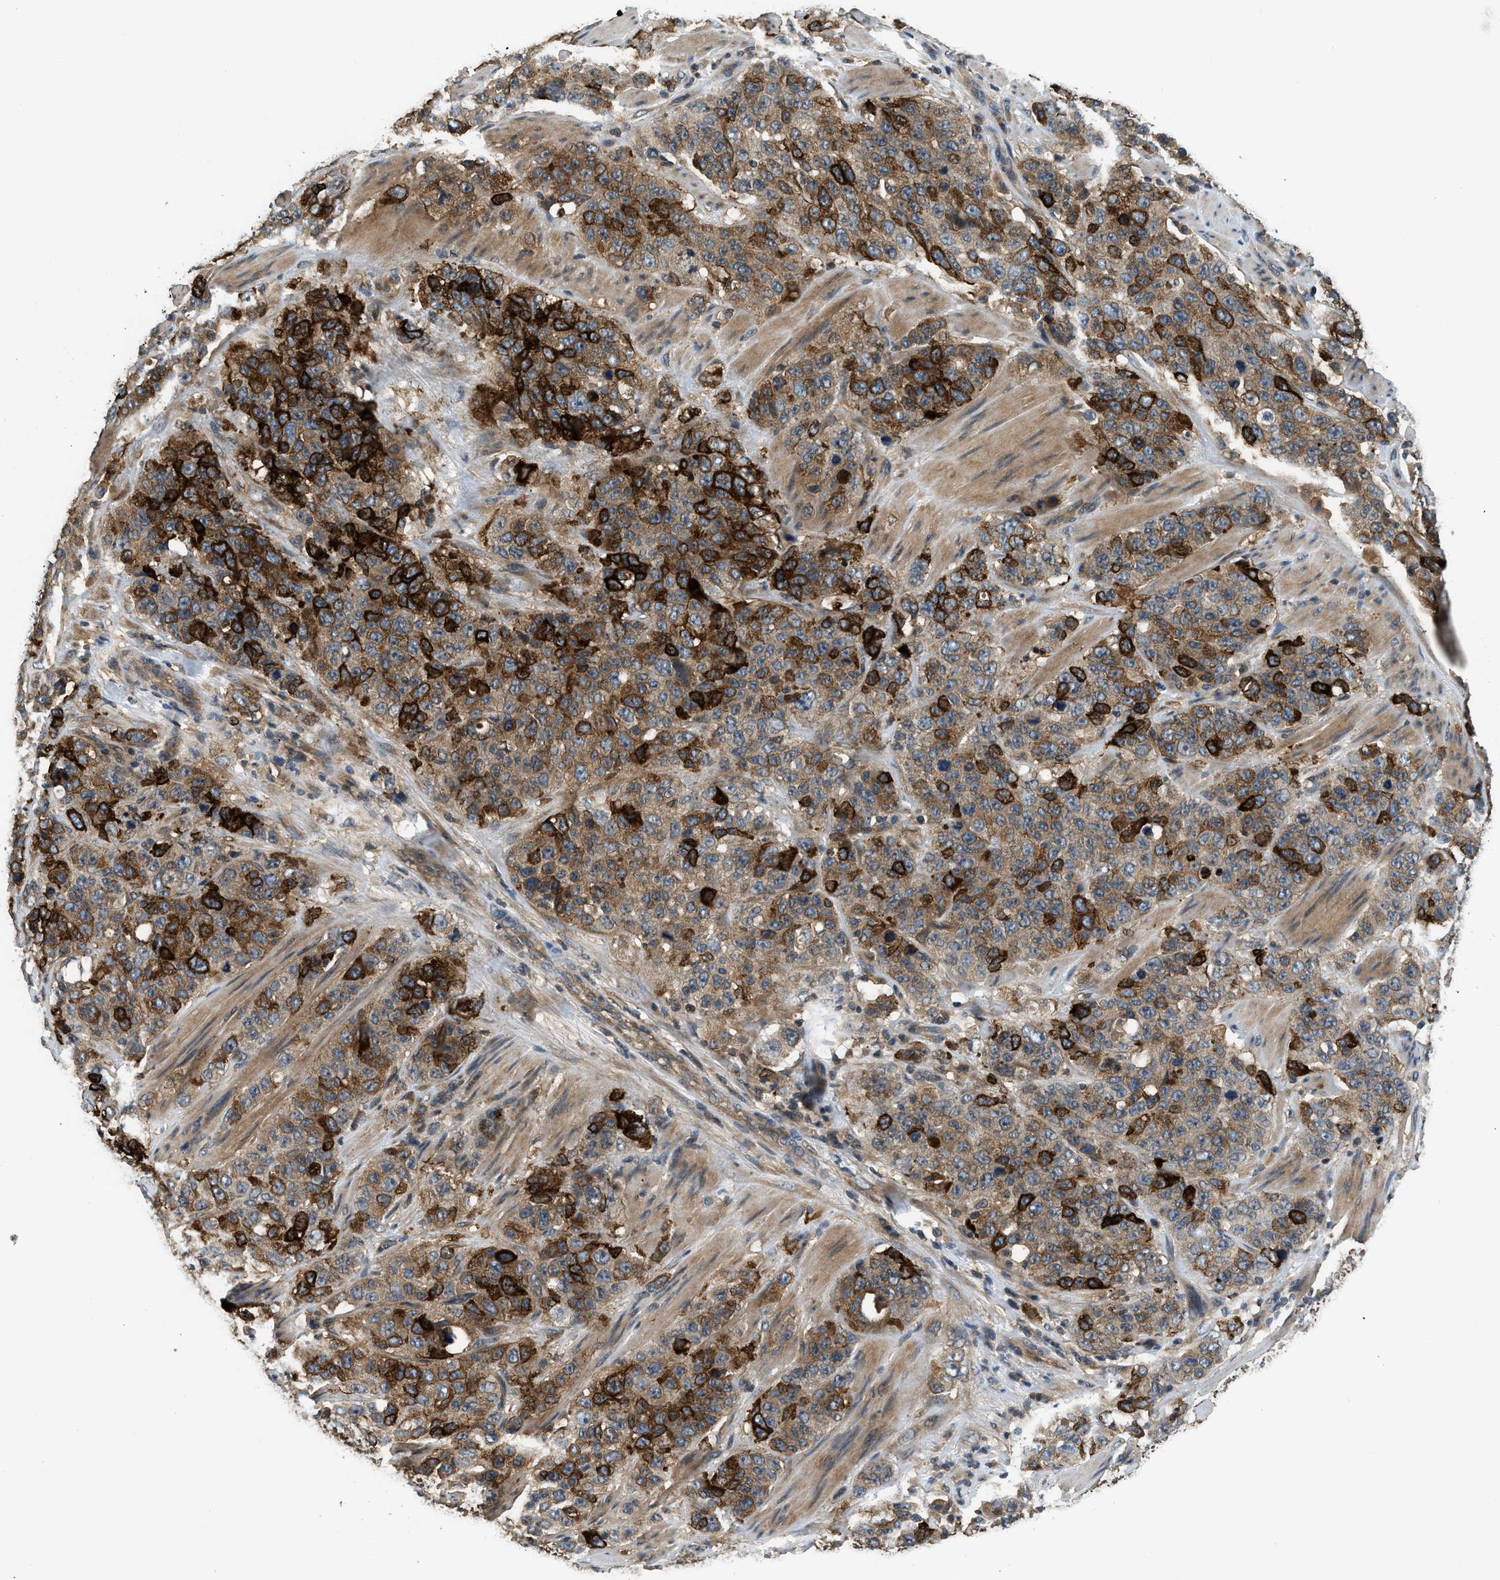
{"staining": {"intensity": "strong", "quantity": ">75%", "location": "cytoplasmic/membranous"}, "tissue": "stomach cancer", "cell_type": "Tumor cells", "image_type": "cancer", "snomed": [{"axis": "morphology", "description": "Adenocarcinoma, NOS"}, {"axis": "topography", "description": "Stomach"}], "caption": "Stomach cancer was stained to show a protein in brown. There is high levels of strong cytoplasmic/membranous staining in approximately >75% of tumor cells.", "gene": "IL3RA", "patient": {"sex": "male", "age": 48}}